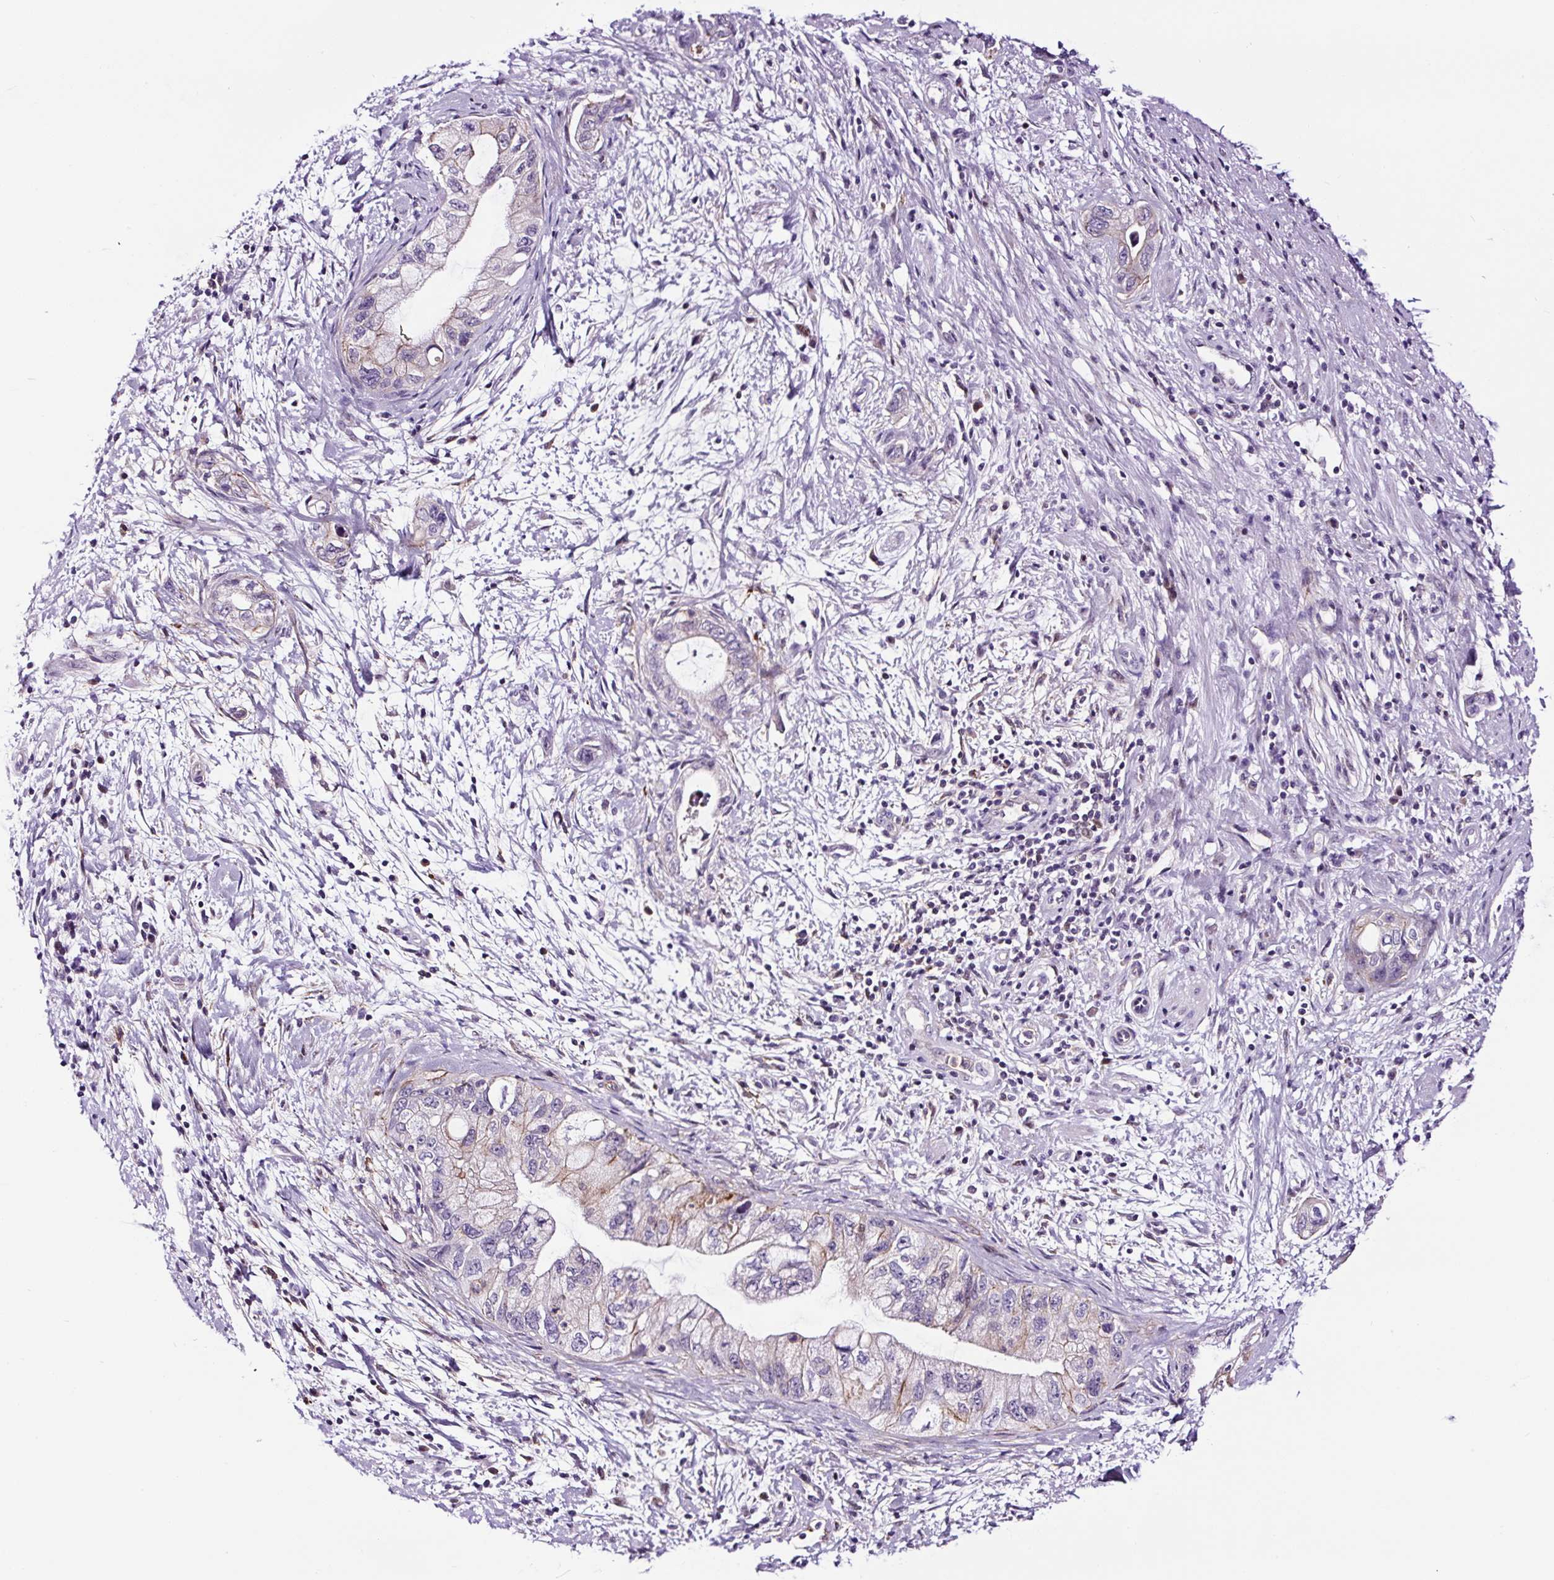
{"staining": {"intensity": "negative", "quantity": "none", "location": "none"}, "tissue": "pancreatic cancer", "cell_type": "Tumor cells", "image_type": "cancer", "snomed": [{"axis": "morphology", "description": "Adenocarcinoma, NOS"}, {"axis": "topography", "description": "Pancreas"}], "caption": "This is an immunohistochemistry histopathology image of adenocarcinoma (pancreatic). There is no expression in tumor cells.", "gene": "TAFA3", "patient": {"sex": "female", "age": 73}}